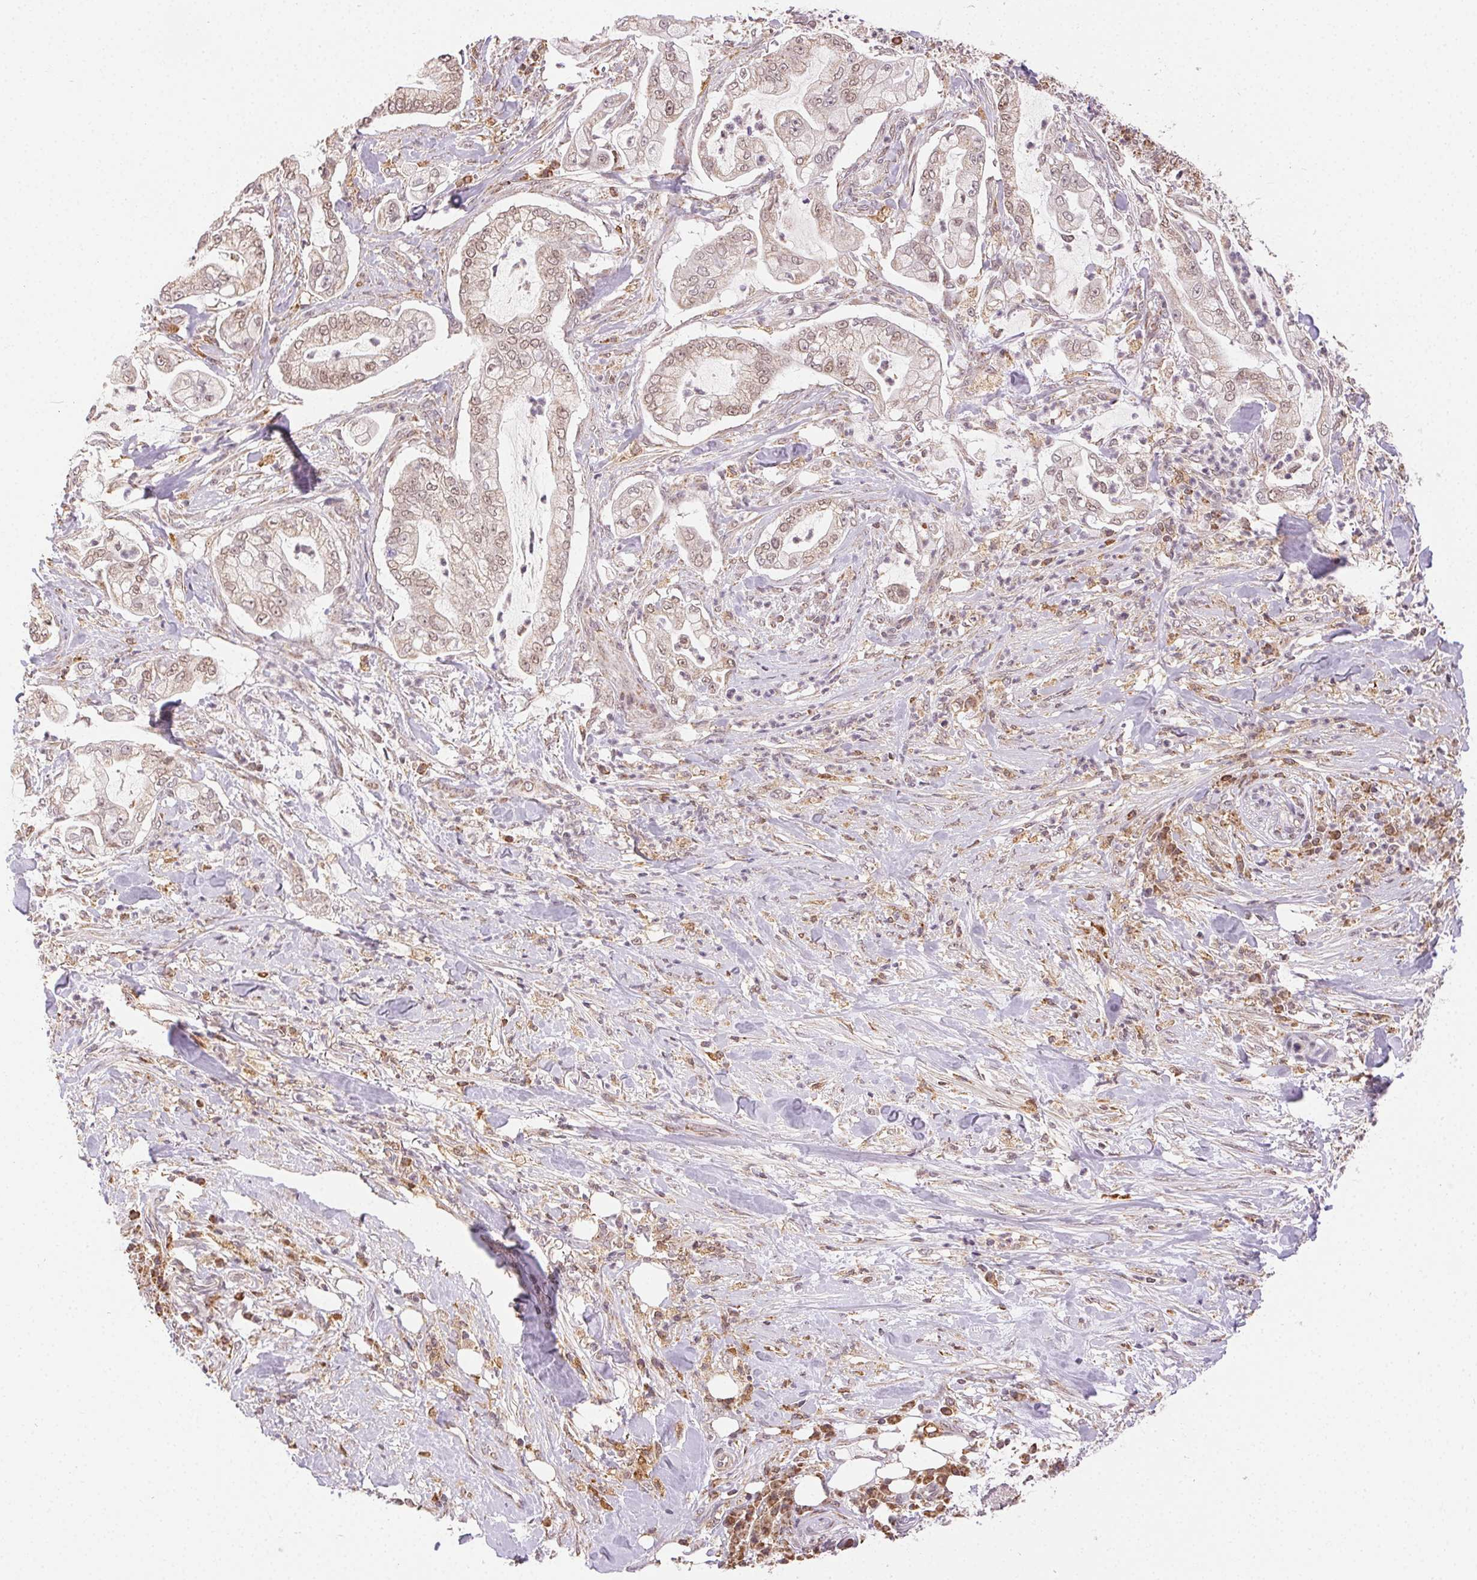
{"staining": {"intensity": "weak", "quantity": "25%-75%", "location": "nuclear"}, "tissue": "pancreatic cancer", "cell_type": "Tumor cells", "image_type": "cancer", "snomed": [{"axis": "morphology", "description": "Adenocarcinoma, NOS"}, {"axis": "topography", "description": "Pancreas"}], "caption": "Immunohistochemistry (IHC) of human pancreatic cancer (adenocarcinoma) displays low levels of weak nuclear positivity in approximately 25%-75% of tumor cells.", "gene": "PIWIL4", "patient": {"sex": "female", "age": 69}}